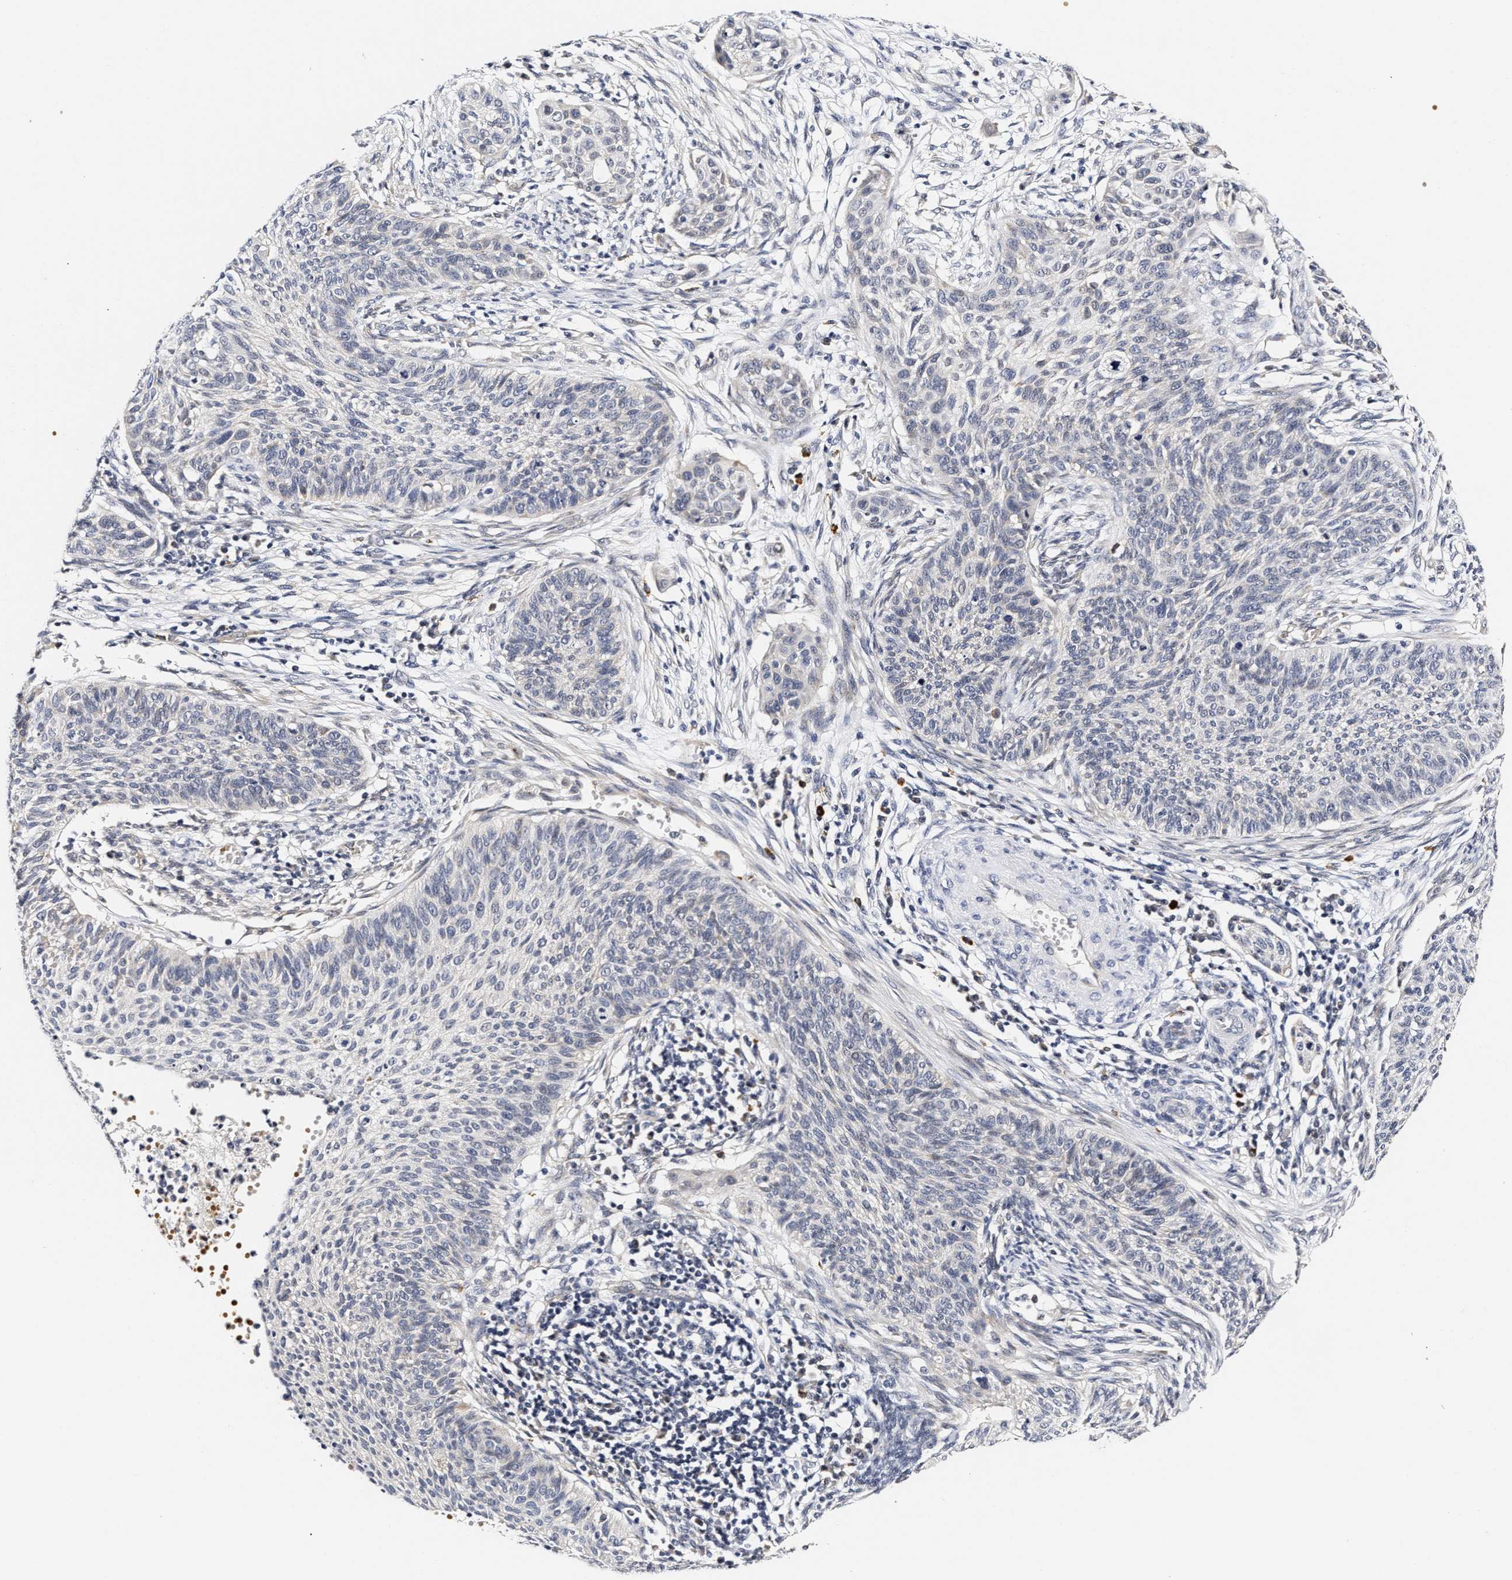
{"staining": {"intensity": "negative", "quantity": "none", "location": "none"}, "tissue": "cervical cancer", "cell_type": "Tumor cells", "image_type": "cancer", "snomed": [{"axis": "morphology", "description": "Squamous cell carcinoma, NOS"}, {"axis": "topography", "description": "Cervix"}], "caption": "DAB (3,3'-diaminobenzidine) immunohistochemical staining of human cervical squamous cell carcinoma exhibits no significant staining in tumor cells.", "gene": "RINT1", "patient": {"sex": "female", "age": 70}}